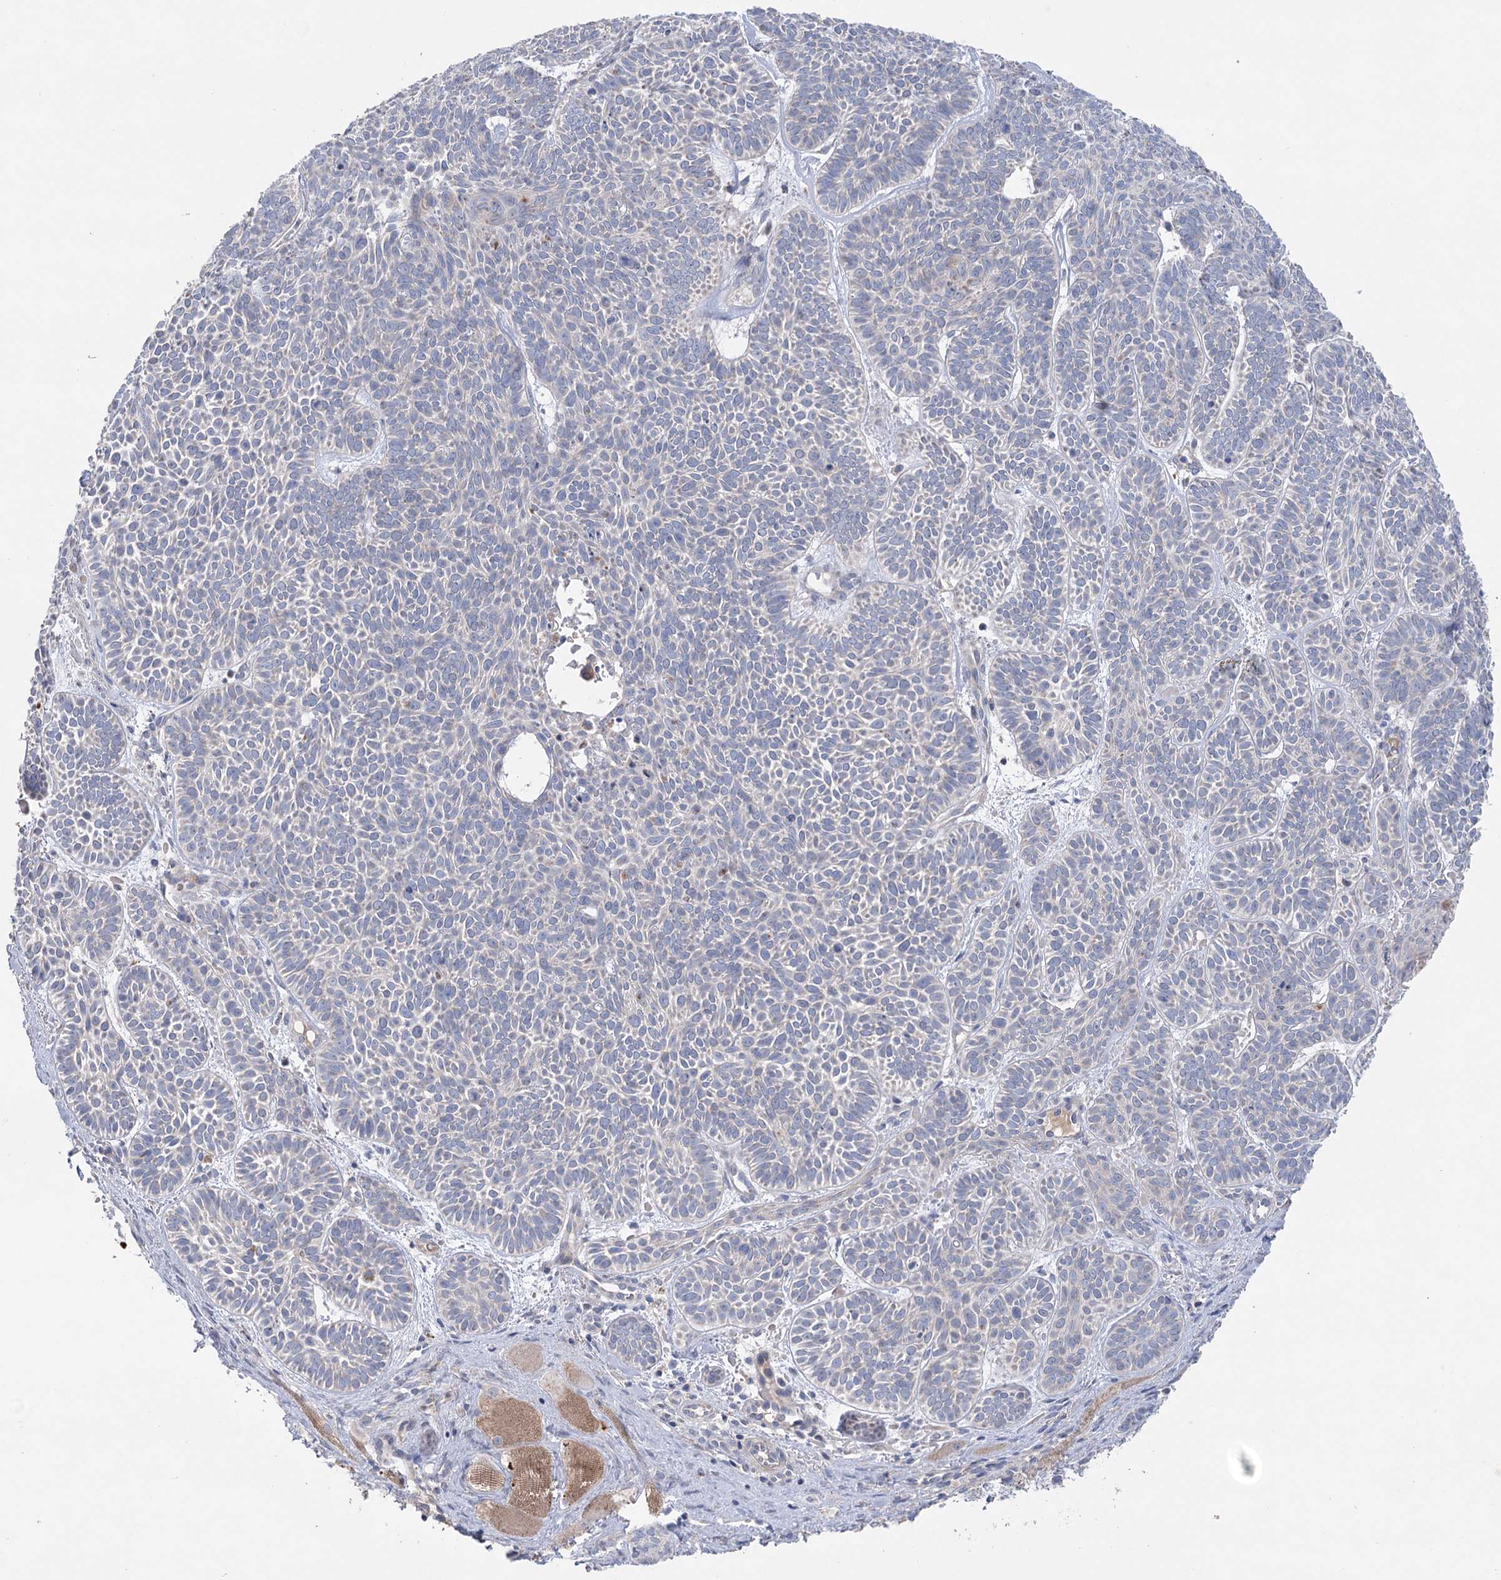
{"staining": {"intensity": "negative", "quantity": "none", "location": "none"}, "tissue": "skin cancer", "cell_type": "Tumor cells", "image_type": "cancer", "snomed": [{"axis": "morphology", "description": "Basal cell carcinoma"}, {"axis": "topography", "description": "Skin"}], "caption": "High power microscopy histopathology image of an IHC histopathology image of skin cancer (basal cell carcinoma), revealing no significant expression in tumor cells.", "gene": "MTCH2", "patient": {"sex": "male", "age": 85}}